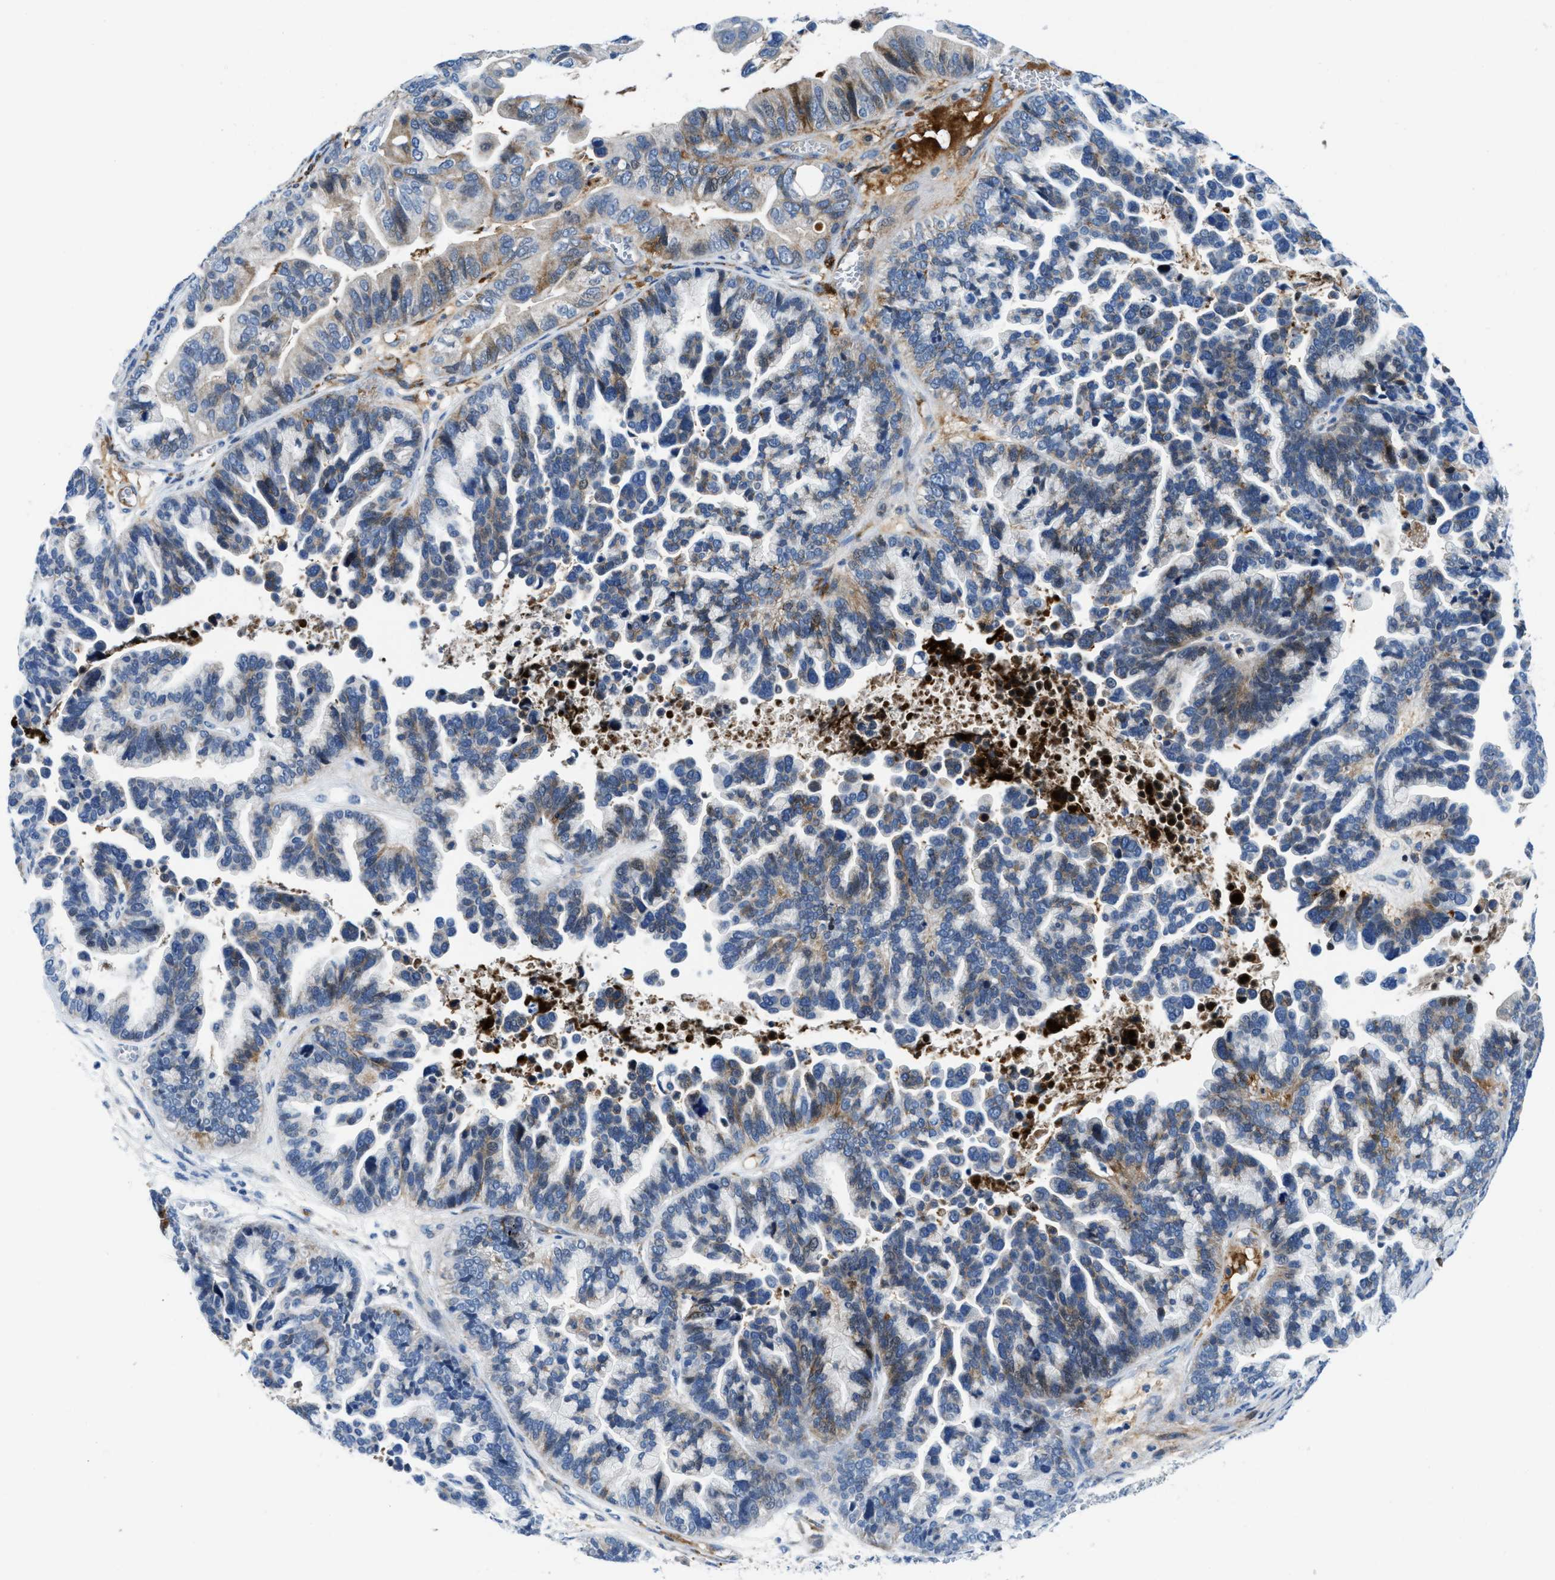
{"staining": {"intensity": "moderate", "quantity": "25%-75%", "location": "cytoplasmic/membranous"}, "tissue": "ovarian cancer", "cell_type": "Tumor cells", "image_type": "cancer", "snomed": [{"axis": "morphology", "description": "Cystadenocarcinoma, serous, NOS"}, {"axis": "topography", "description": "Ovary"}], "caption": "Ovarian cancer was stained to show a protein in brown. There is medium levels of moderate cytoplasmic/membranous positivity in approximately 25%-75% of tumor cells. (Brightfield microscopy of DAB IHC at high magnification).", "gene": "CFB", "patient": {"sex": "female", "age": 56}}